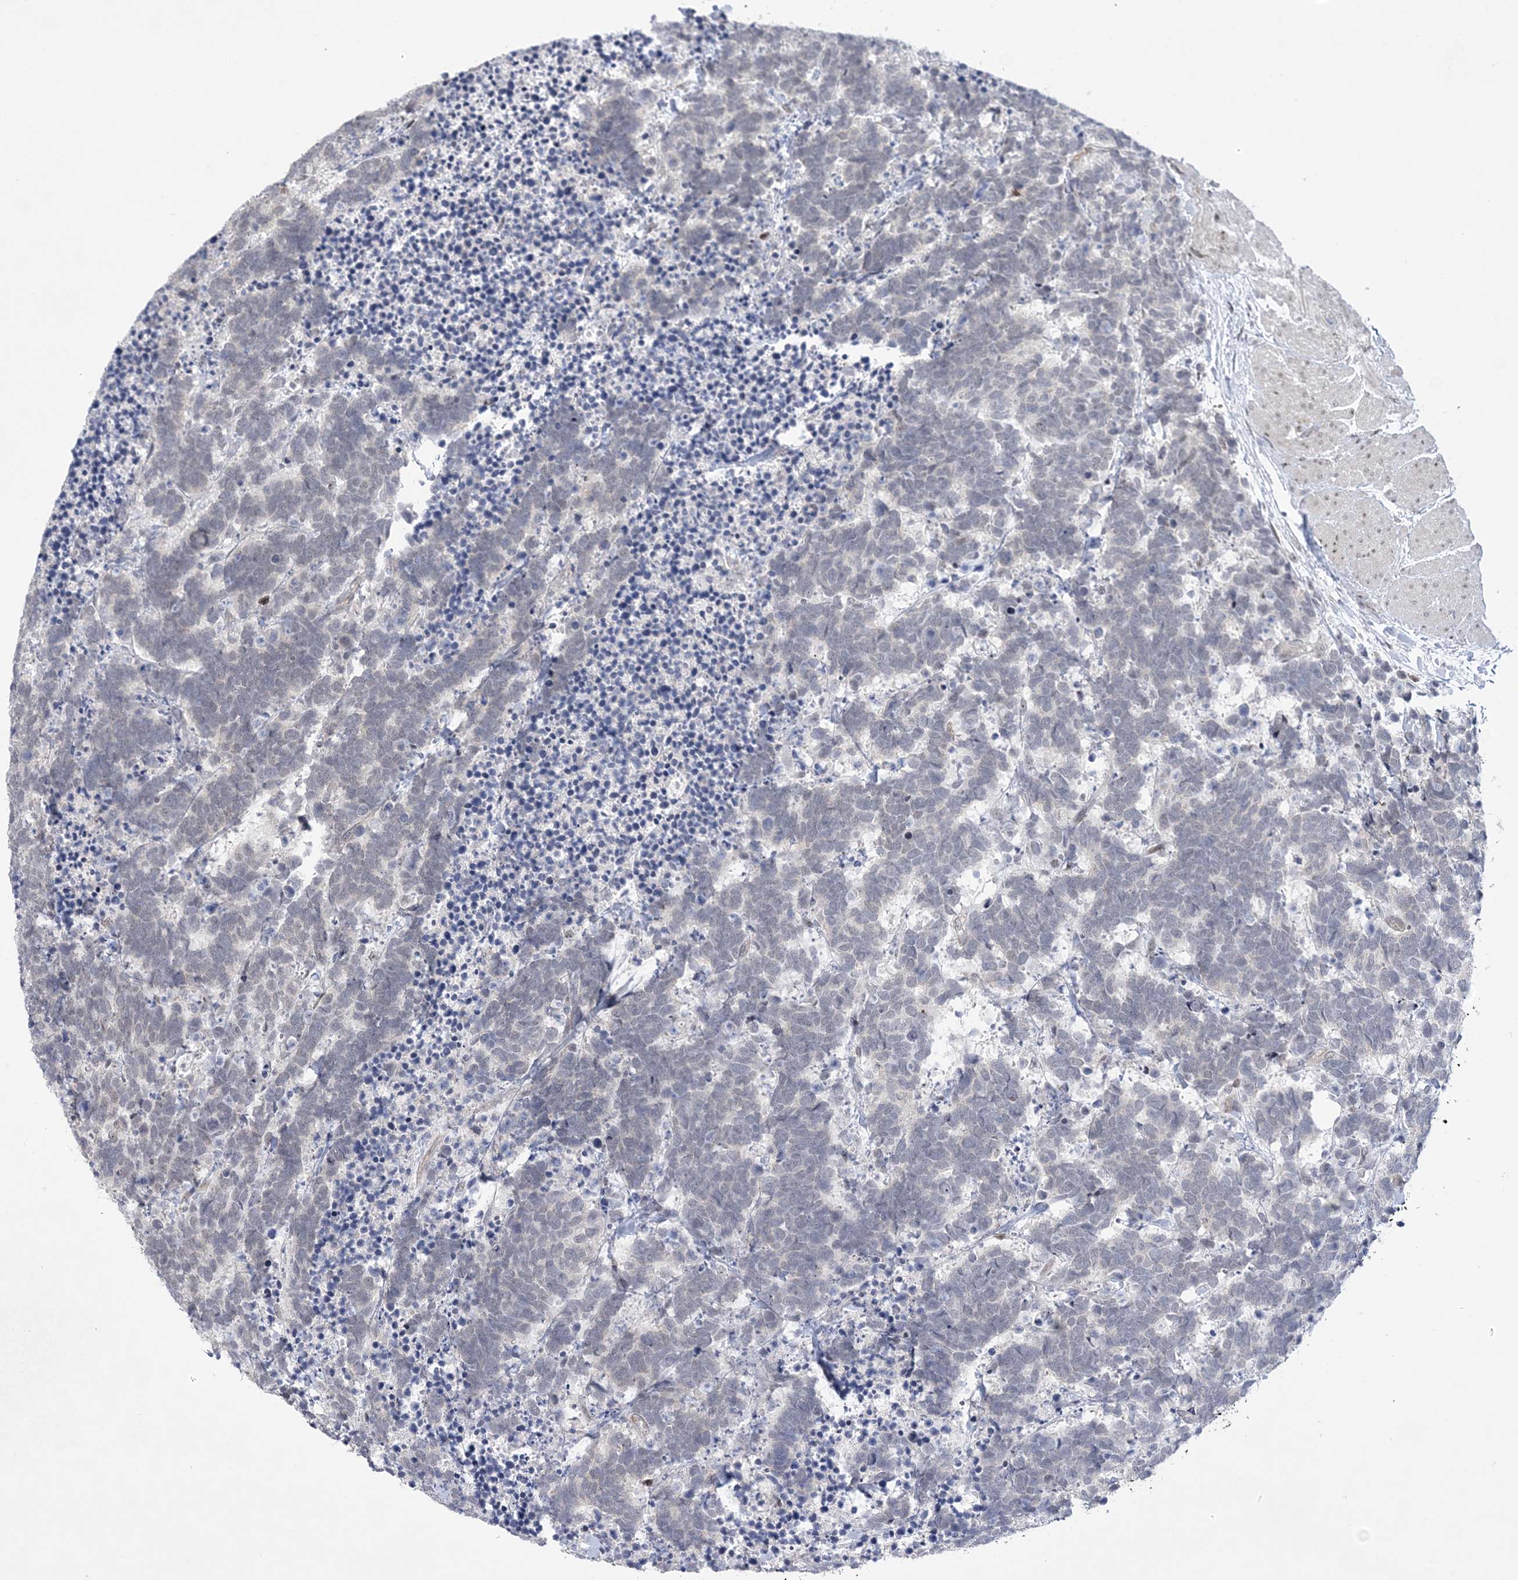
{"staining": {"intensity": "negative", "quantity": "none", "location": "none"}, "tissue": "carcinoid", "cell_type": "Tumor cells", "image_type": "cancer", "snomed": [{"axis": "morphology", "description": "Carcinoma, NOS"}, {"axis": "morphology", "description": "Carcinoid, malignant, NOS"}, {"axis": "topography", "description": "Urinary bladder"}], "caption": "DAB (3,3'-diaminobenzidine) immunohistochemical staining of carcinoid reveals no significant expression in tumor cells. (Brightfield microscopy of DAB immunohistochemistry at high magnification).", "gene": "HOMEZ", "patient": {"sex": "male", "age": 57}}